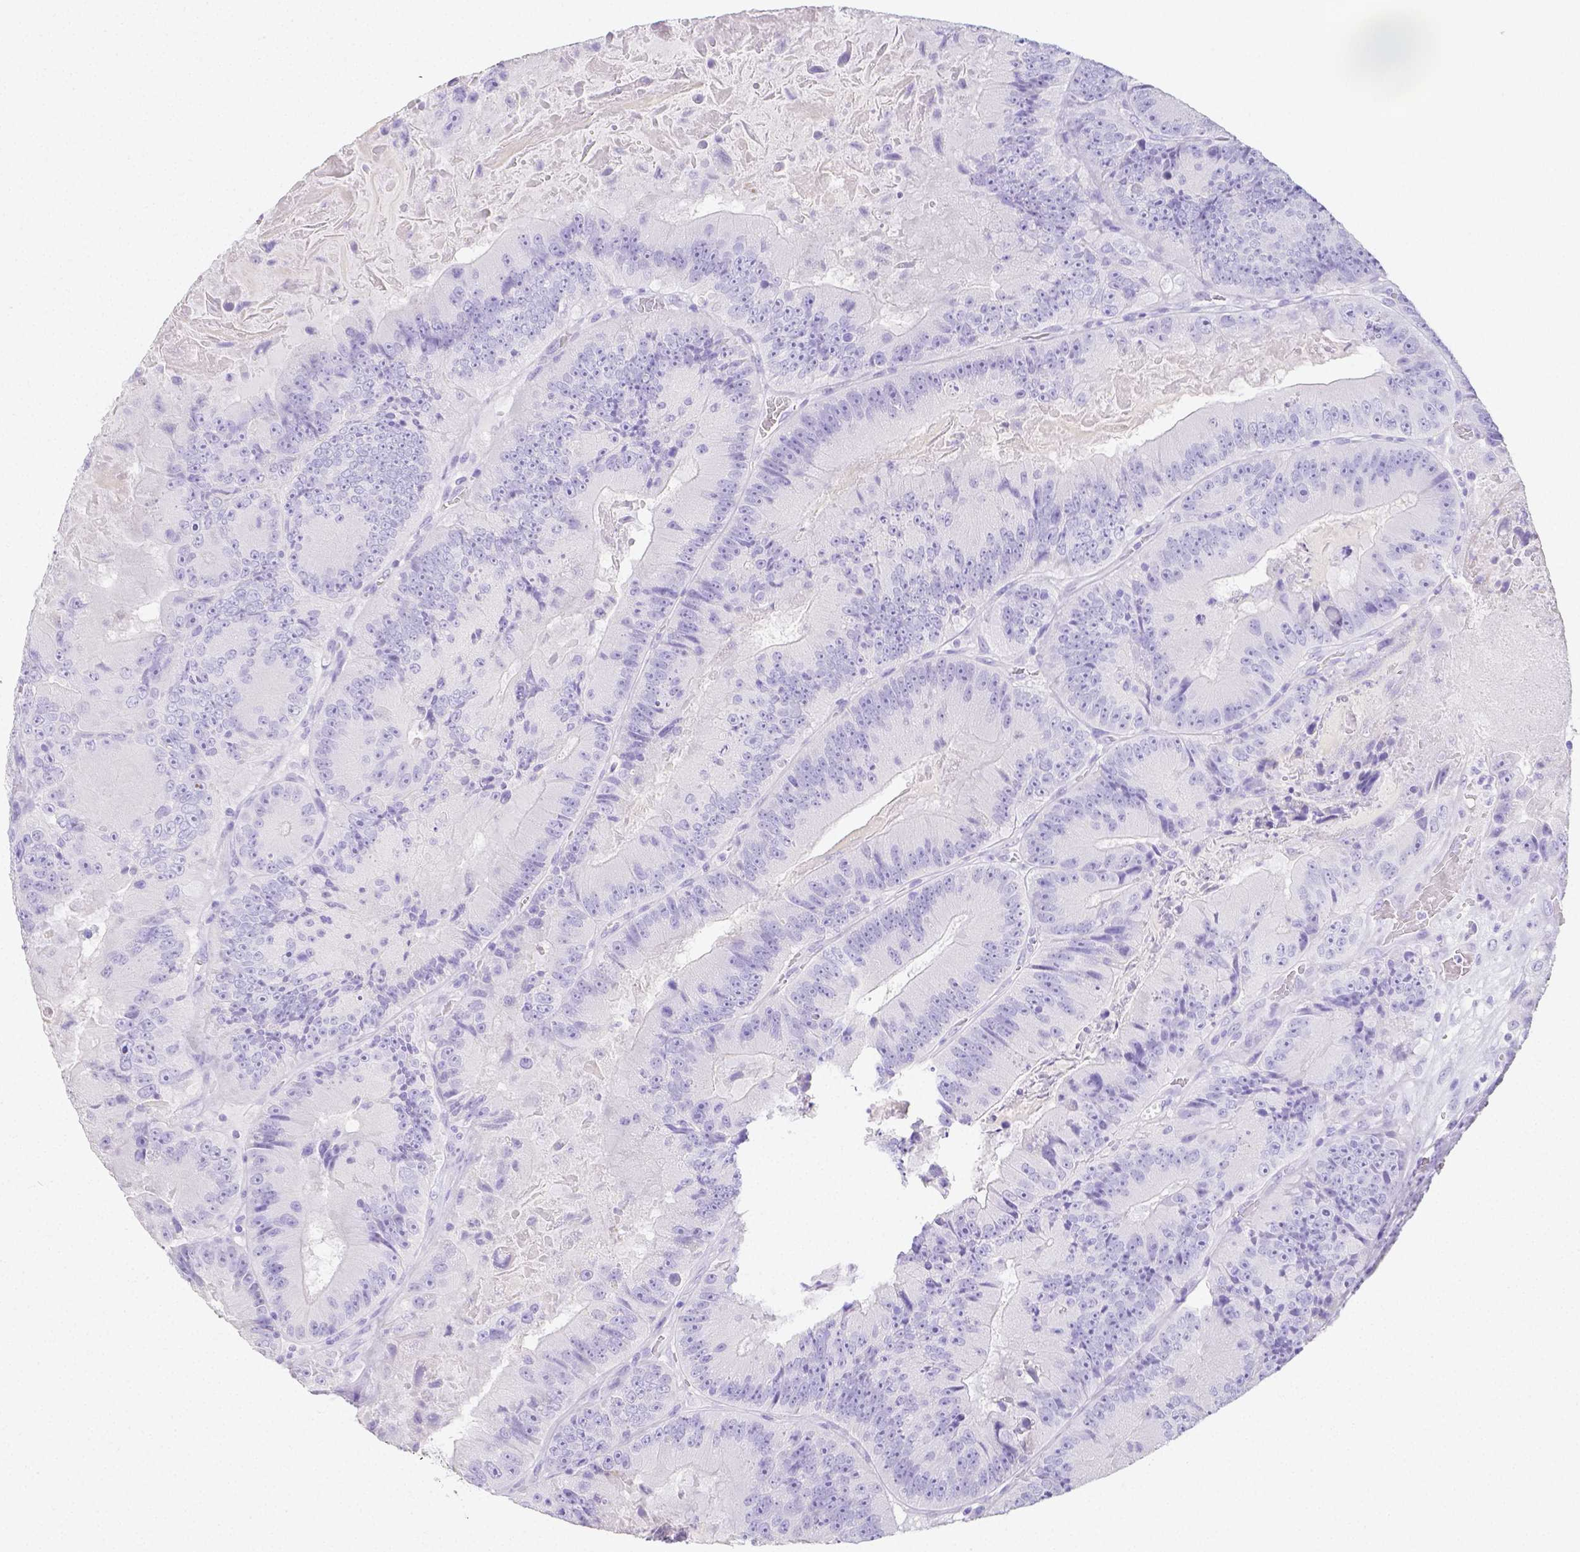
{"staining": {"intensity": "negative", "quantity": "none", "location": "none"}, "tissue": "colorectal cancer", "cell_type": "Tumor cells", "image_type": "cancer", "snomed": [{"axis": "morphology", "description": "Adenocarcinoma, NOS"}, {"axis": "topography", "description": "Colon"}], "caption": "Adenocarcinoma (colorectal) was stained to show a protein in brown. There is no significant positivity in tumor cells.", "gene": "ARHGAP36", "patient": {"sex": "female", "age": 86}}